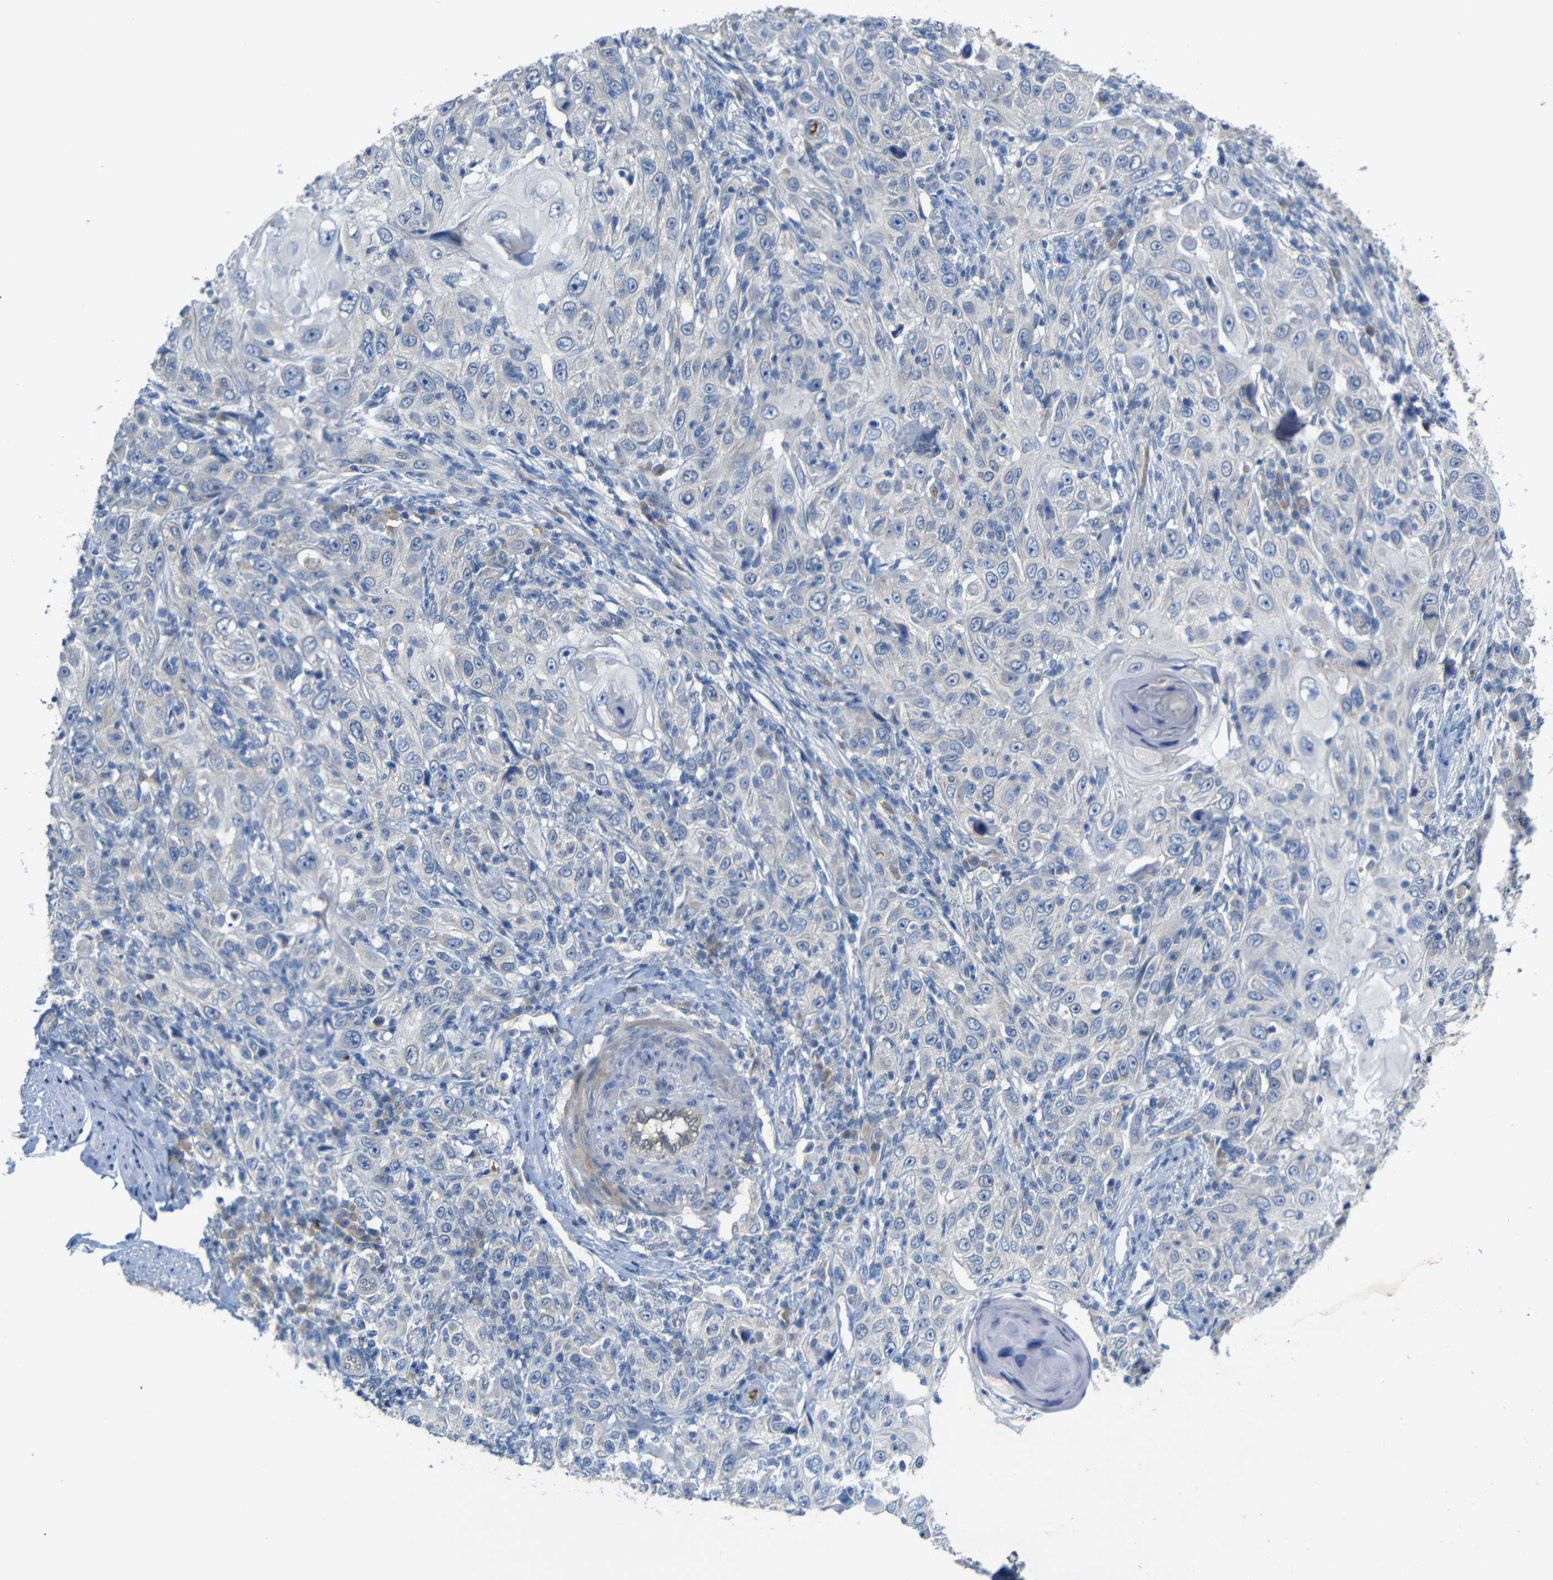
{"staining": {"intensity": "negative", "quantity": "none", "location": "none"}, "tissue": "skin cancer", "cell_type": "Tumor cells", "image_type": "cancer", "snomed": [{"axis": "morphology", "description": "Squamous cell carcinoma, NOS"}, {"axis": "topography", "description": "Skin"}], "caption": "An immunohistochemistry (IHC) photomicrograph of squamous cell carcinoma (skin) is shown. There is no staining in tumor cells of squamous cell carcinoma (skin).", "gene": "TBC1D32", "patient": {"sex": "female", "age": 88}}